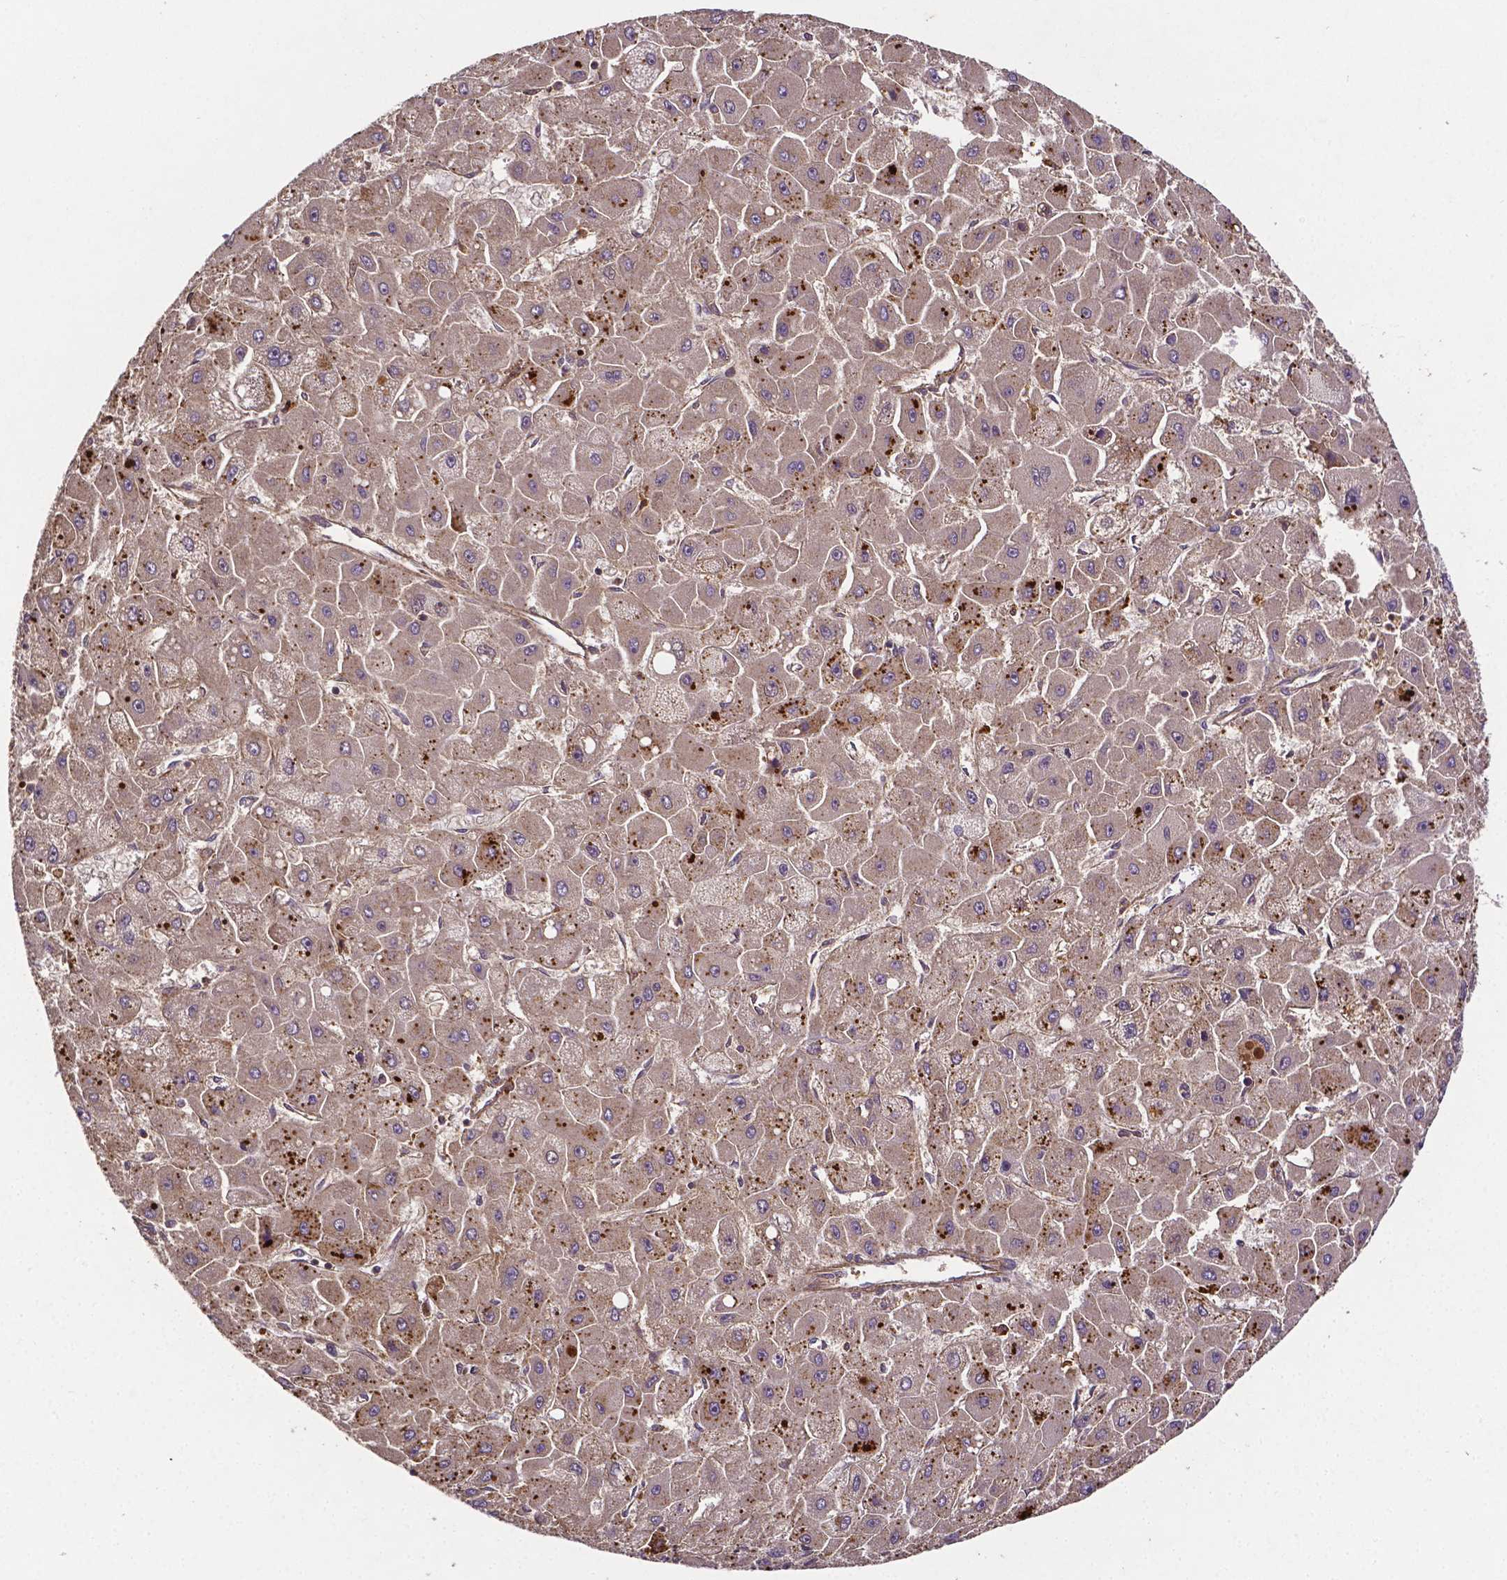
{"staining": {"intensity": "weak", "quantity": "<25%", "location": "cytoplasmic/membranous"}, "tissue": "liver cancer", "cell_type": "Tumor cells", "image_type": "cancer", "snomed": [{"axis": "morphology", "description": "Carcinoma, Hepatocellular, NOS"}, {"axis": "topography", "description": "Liver"}], "caption": "DAB (3,3'-diaminobenzidine) immunohistochemical staining of liver cancer displays no significant staining in tumor cells.", "gene": "RNF123", "patient": {"sex": "female", "age": 25}}